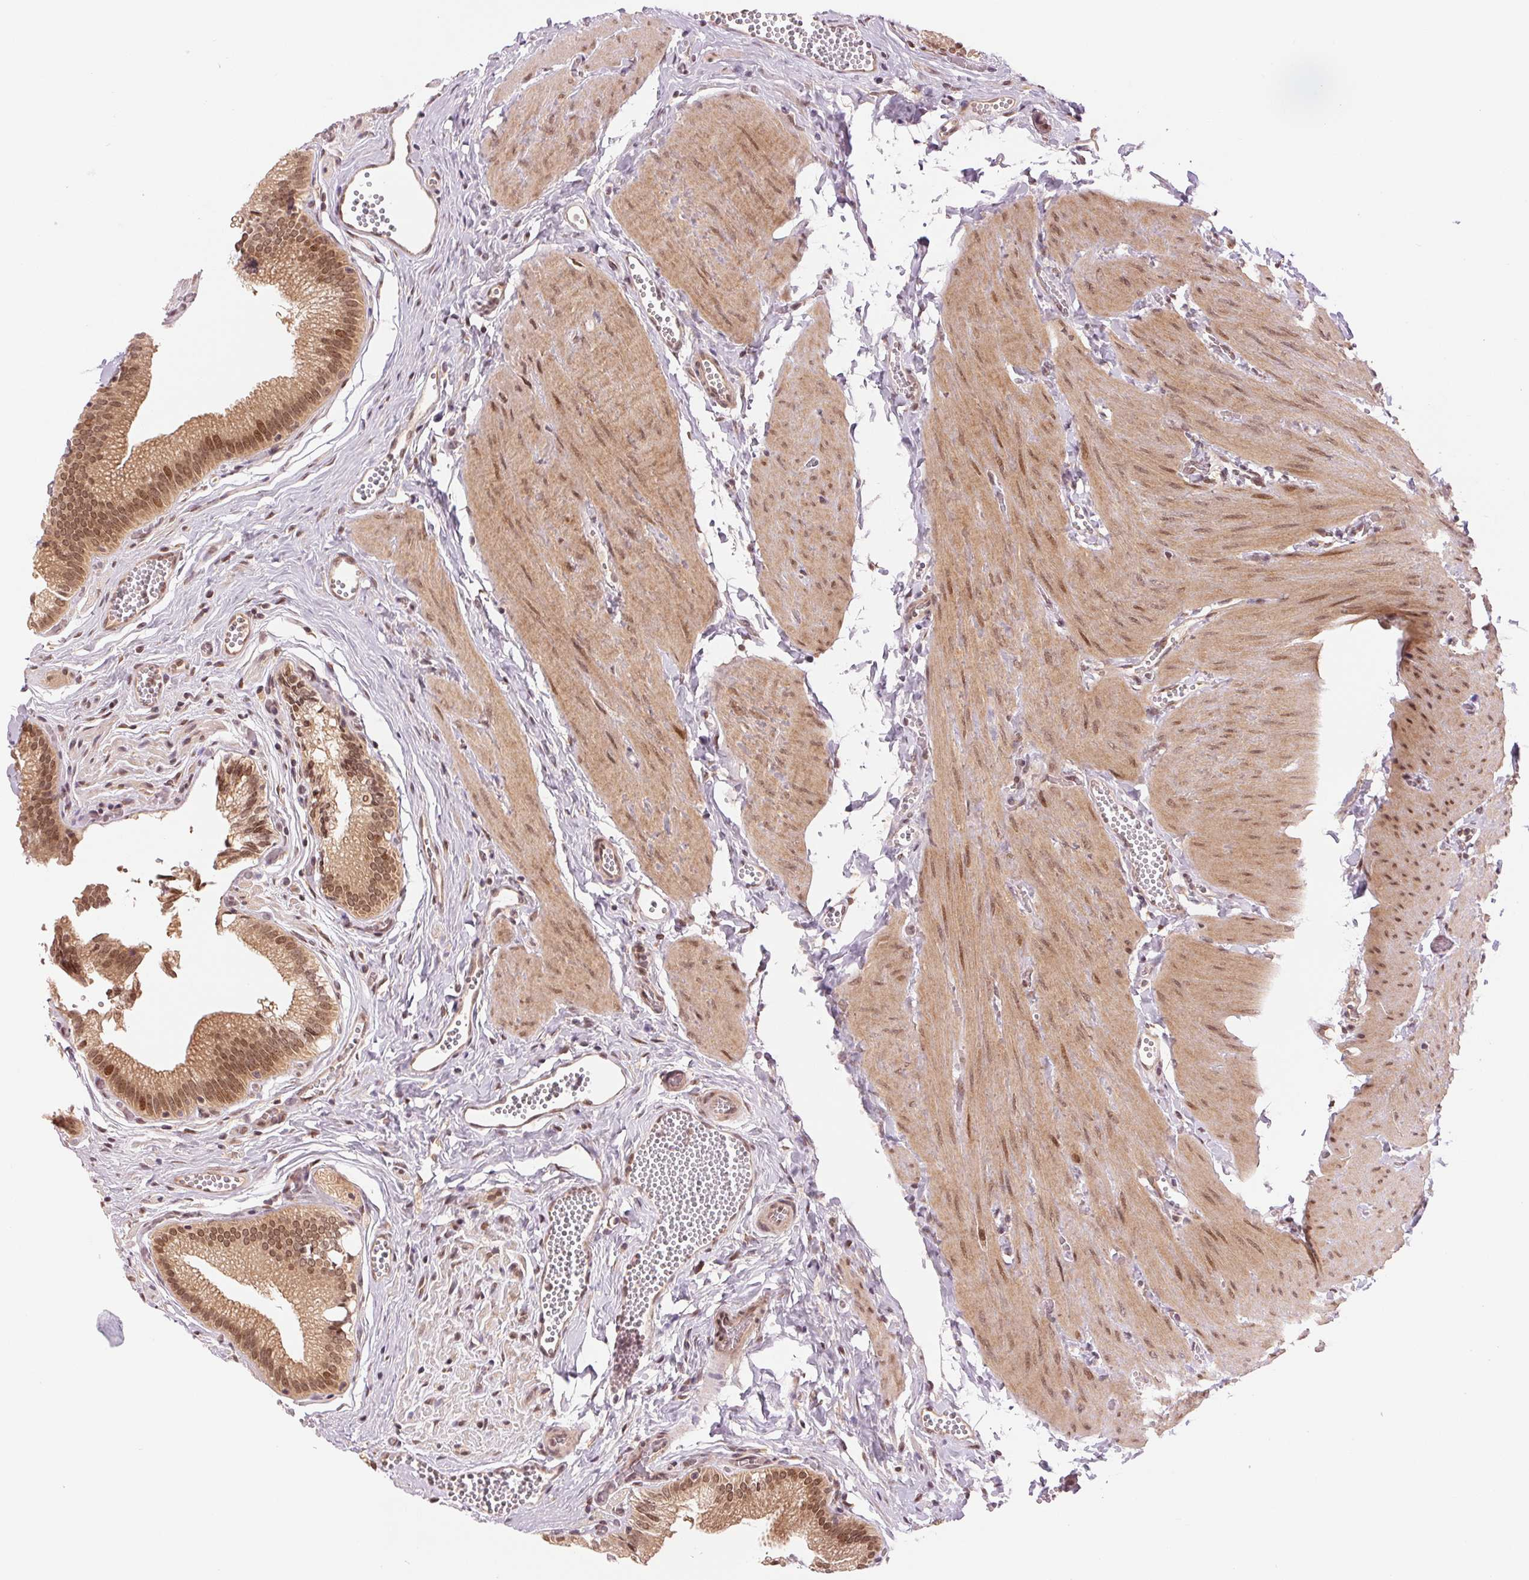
{"staining": {"intensity": "moderate", "quantity": ">75%", "location": "cytoplasmic/membranous,nuclear"}, "tissue": "gallbladder", "cell_type": "Glandular cells", "image_type": "normal", "snomed": [{"axis": "morphology", "description": "Normal tissue, NOS"}, {"axis": "topography", "description": "Gallbladder"}, {"axis": "topography", "description": "Peripheral nerve tissue"}], "caption": "The immunohistochemical stain labels moderate cytoplasmic/membranous,nuclear expression in glandular cells of normal gallbladder.", "gene": "ERI3", "patient": {"sex": "male", "age": 17}}